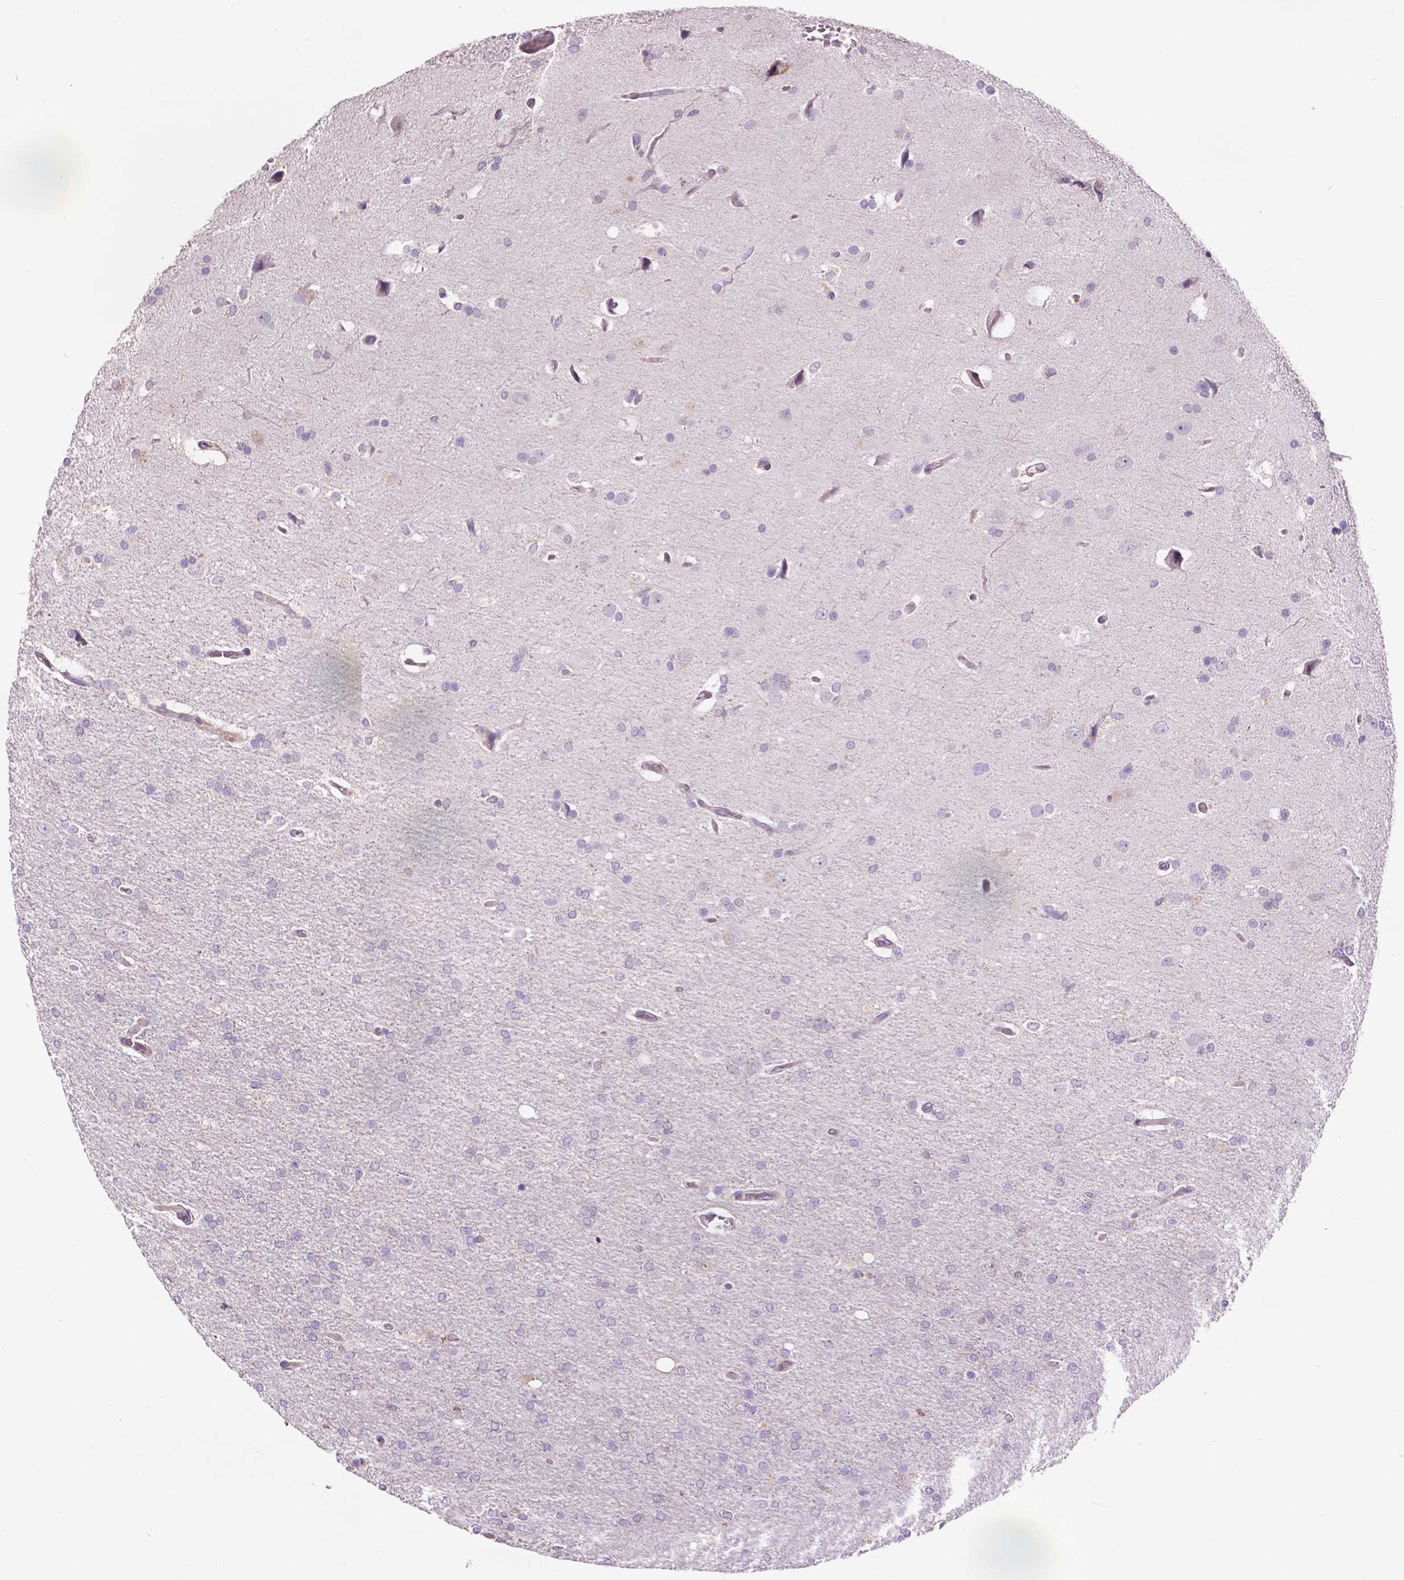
{"staining": {"intensity": "negative", "quantity": "none", "location": "none"}, "tissue": "glioma", "cell_type": "Tumor cells", "image_type": "cancer", "snomed": [{"axis": "morphology", "description": "Glioma, malignant, High grade"}, {"axis": "topography", "description": "Cerebral cortex"}], "caption": "The IHC histopathology image has no significant positivity in tumor cells of glioma tissue. (Stains: DAB immunohistochemistry with hematoxylin counter stain, Microscopy: brightfield microscopy at high magnification).", "gene": "PLSCR1", "patient": {"sex": "male", "age": 70}}